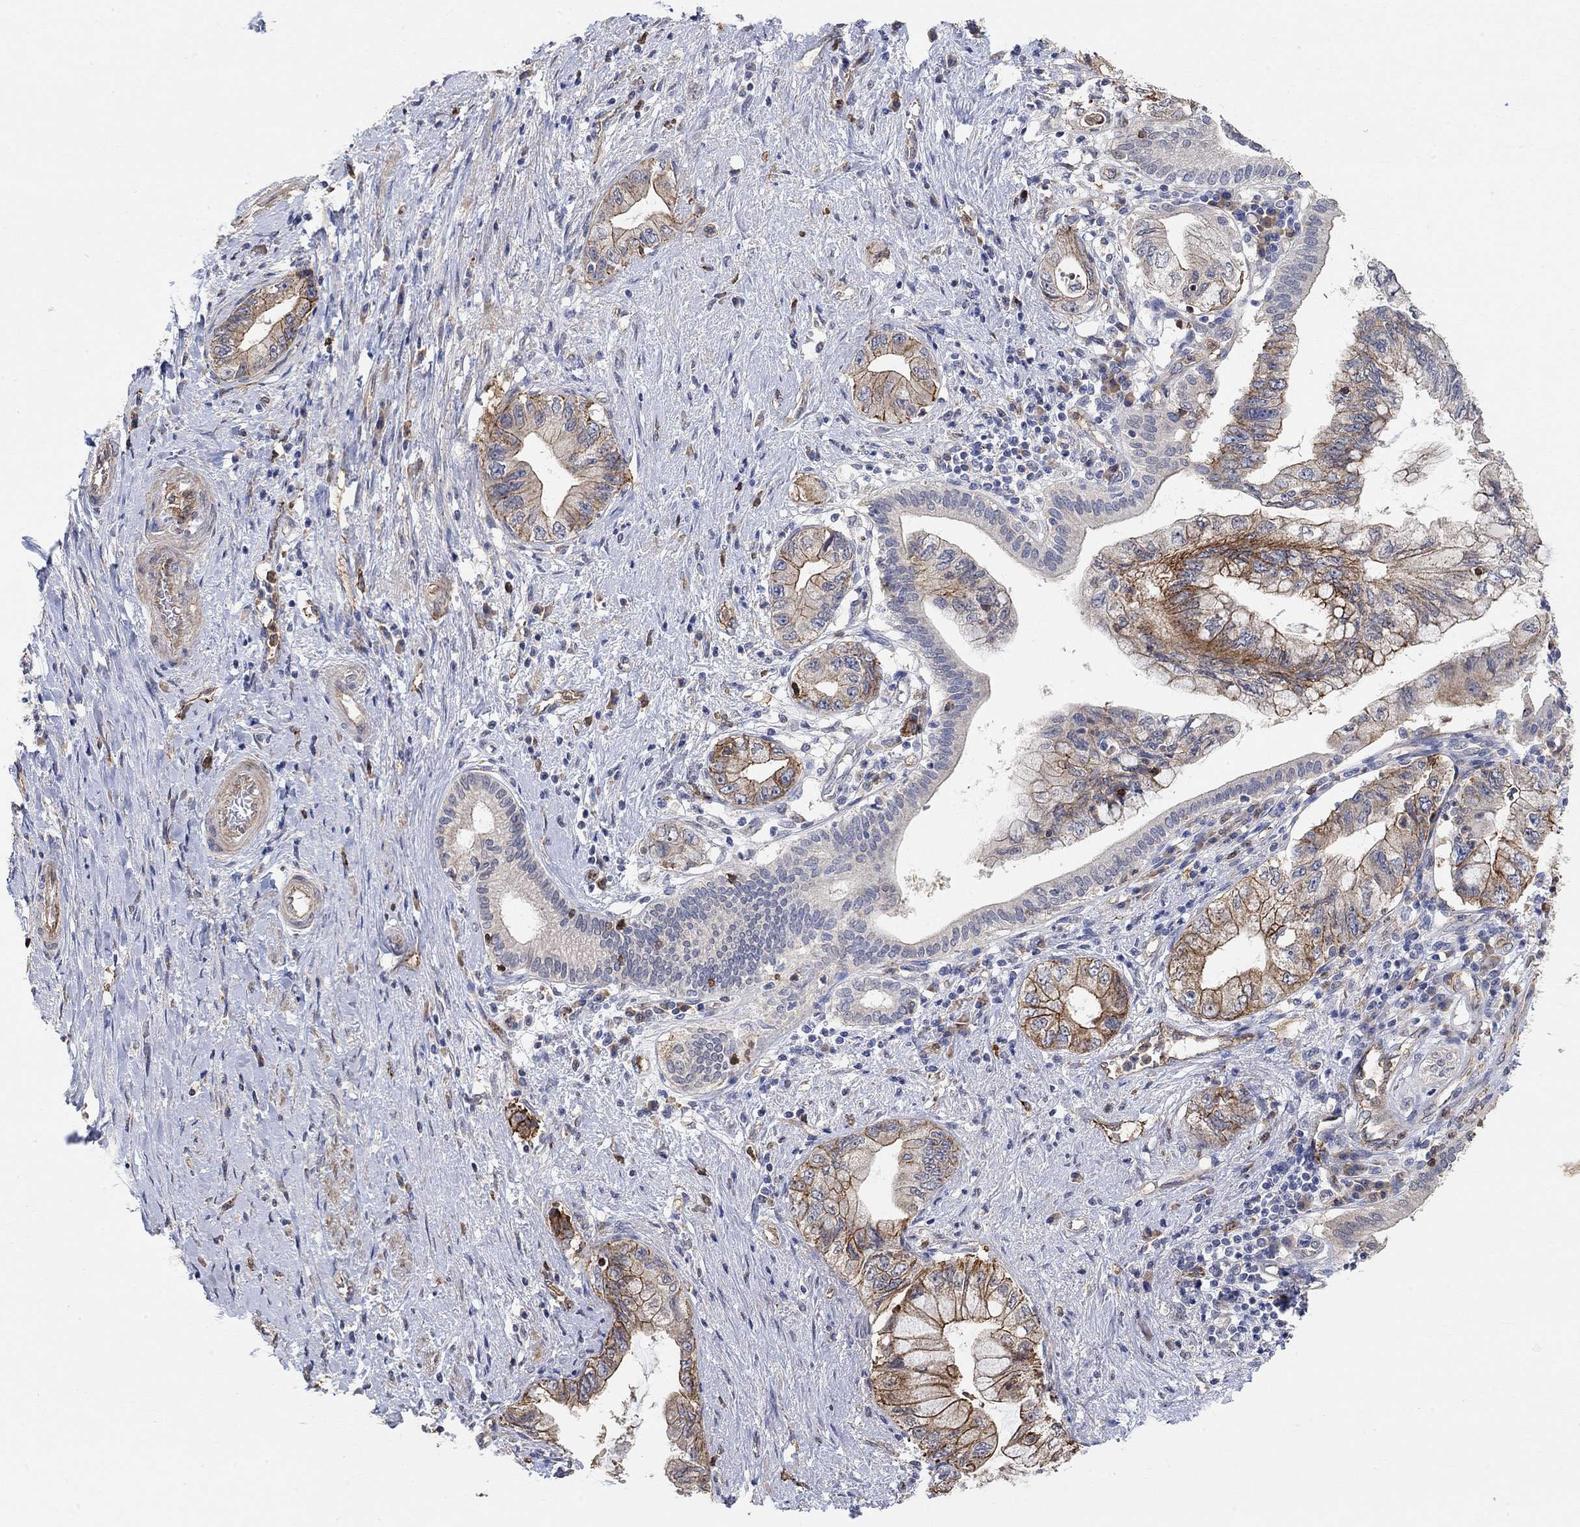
{"staining": {"intensity": "strong", "quantity": "25%-75%", "location": "cytoplasmic/membranous"}, "tissue": "pancreatic cancer", "cell_type": "Tumor cells", "image_type": "cancer", "snomed": [{"axis": "morphology", "description": "Adenocarcinoma, NOS"}, {"axis": "topography", "description": "Pancreas"}], "caption": "Protein expression analysis of human adenocarcinoma (pancreatic) reveals strong cytoplasmic/membranous expression in about 25%-75% of tumor cells.", "gene": "SYT16", "patient": {"sex": "female", "age": 73}}